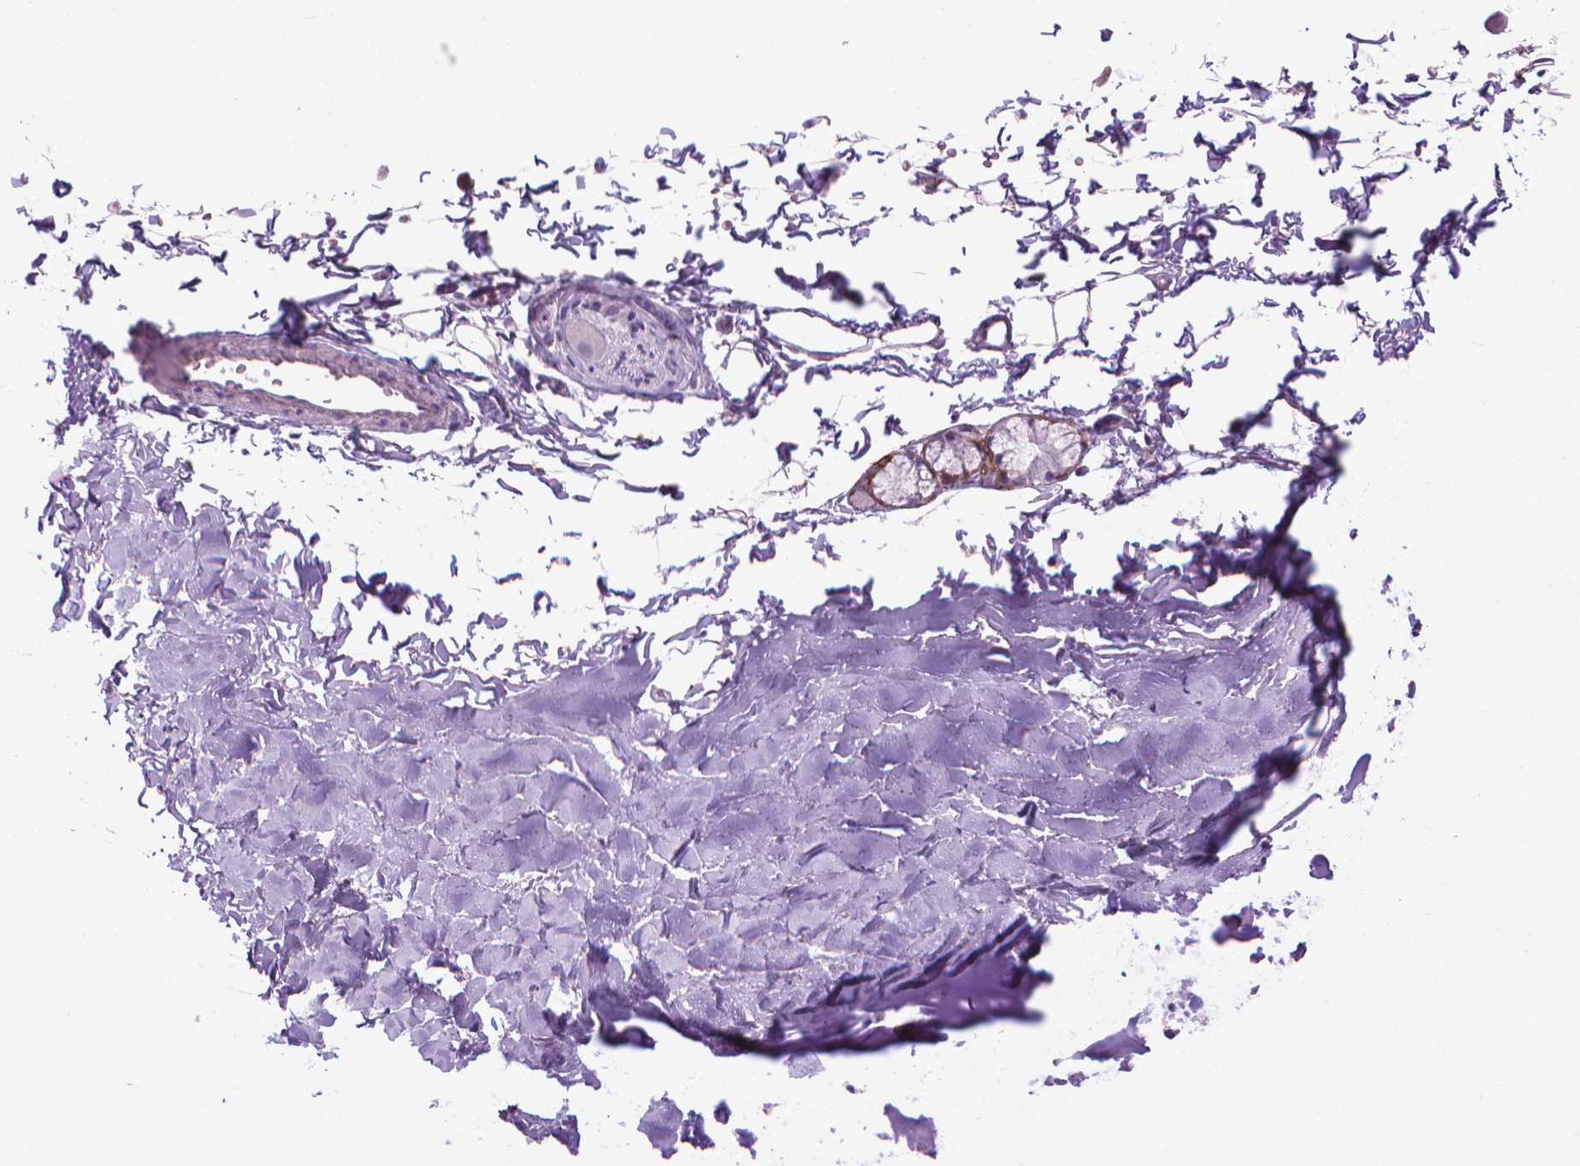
{"staining": {"intensity": "negative", "quantity": "none", "location": "none"}, "tissue": "adipose tissue", "cell_type": "Adipocytes", "image_type": "normal", "snomed": [{"axis": "morphology", "description": "Normal tissue, NOS"}, {"axis": "topography", "description": "Cartilage tissue"}, {"axis": "topography", "description": "Bronchus"}], "caption": "The immunohistochemistry (IHC) photomicrograph has no significant staining in adipocytes of adipose tissue. (DAB (3,3'-diaminobenzidine) immunohistochemistry with hematoxylin counter stain).", "gene": "KRT5", "patient": {"sex": "female", "age": 79}}